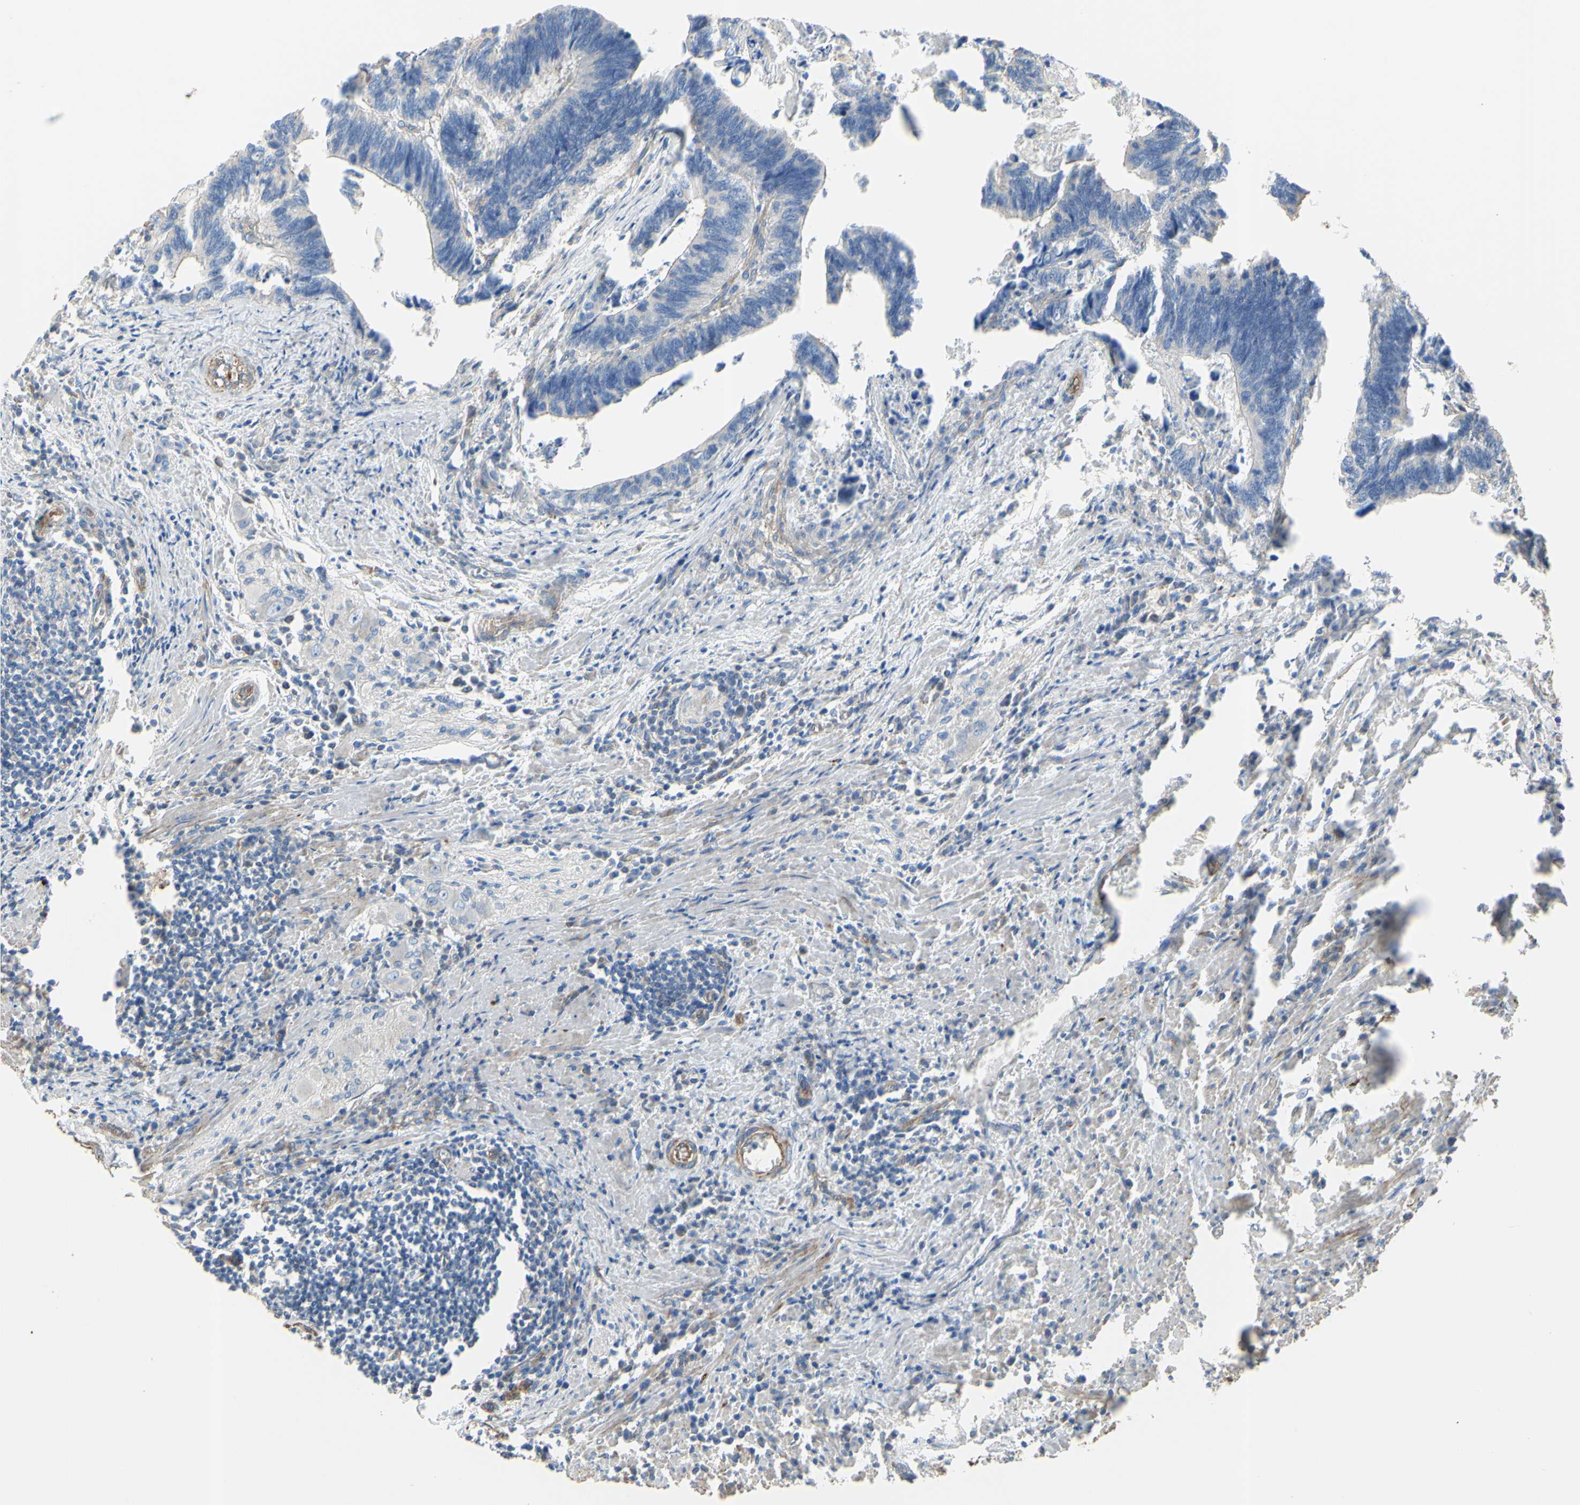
{"staining": {"intensity": "negative", "quantity": "none", "location": "none"}, "tissue": "colorectal cancer", "cell_type": "Tumor cells", "image_type": "cancer", "snomed": [{"axis": "morphology", "description": "Adenocarcinoma, NOS"}, {"axis": "topography", "description": "Colon"}], "caption": "An immunohistochemistry (IHC) image of colorectal cancer (adenocarcinoma) is shown. There is no staining in tumor cells of colorectal cancer (adenocarcinoma).", "gene": "BECN1", "patient": {"sex": "male", "age": 72}}